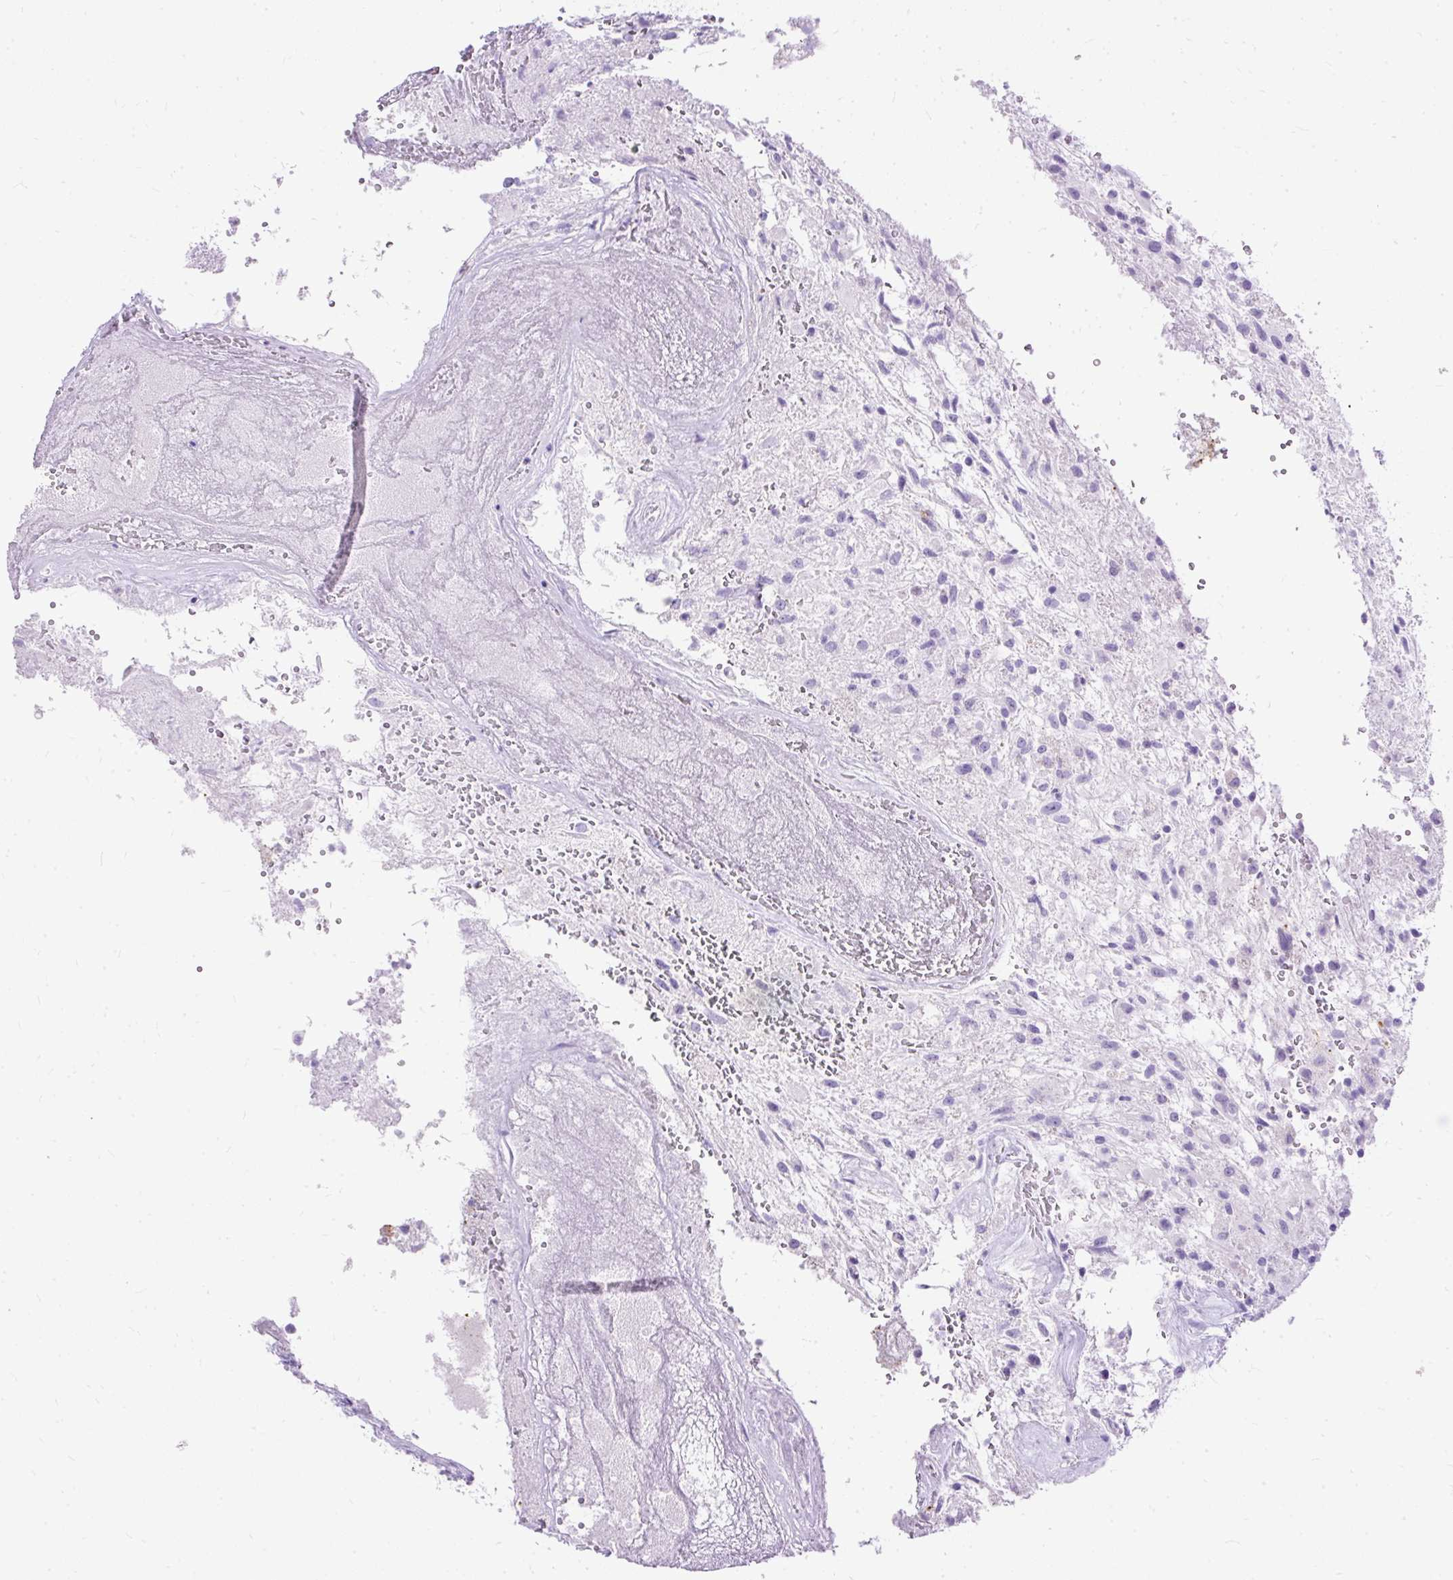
{"staining": {"intensity": "negative", "quantity": "none", "location": "none"}, "tissue": "glioma", "cell_type": "Tumor cells", "image_type": "cancer", "snomed": [{"axis": "morphology", "description": "Glioma, malignant, High grade"}, {"axis": "topography", "description": "Brain"}], "caption": "This is a image of immunohistochemistry (IHC) staining of malignant glioma (high-grade), which shows no positivity in tumor cells.", "gene": "HEY1", "patient": {"sex": "male", "age": 56}}